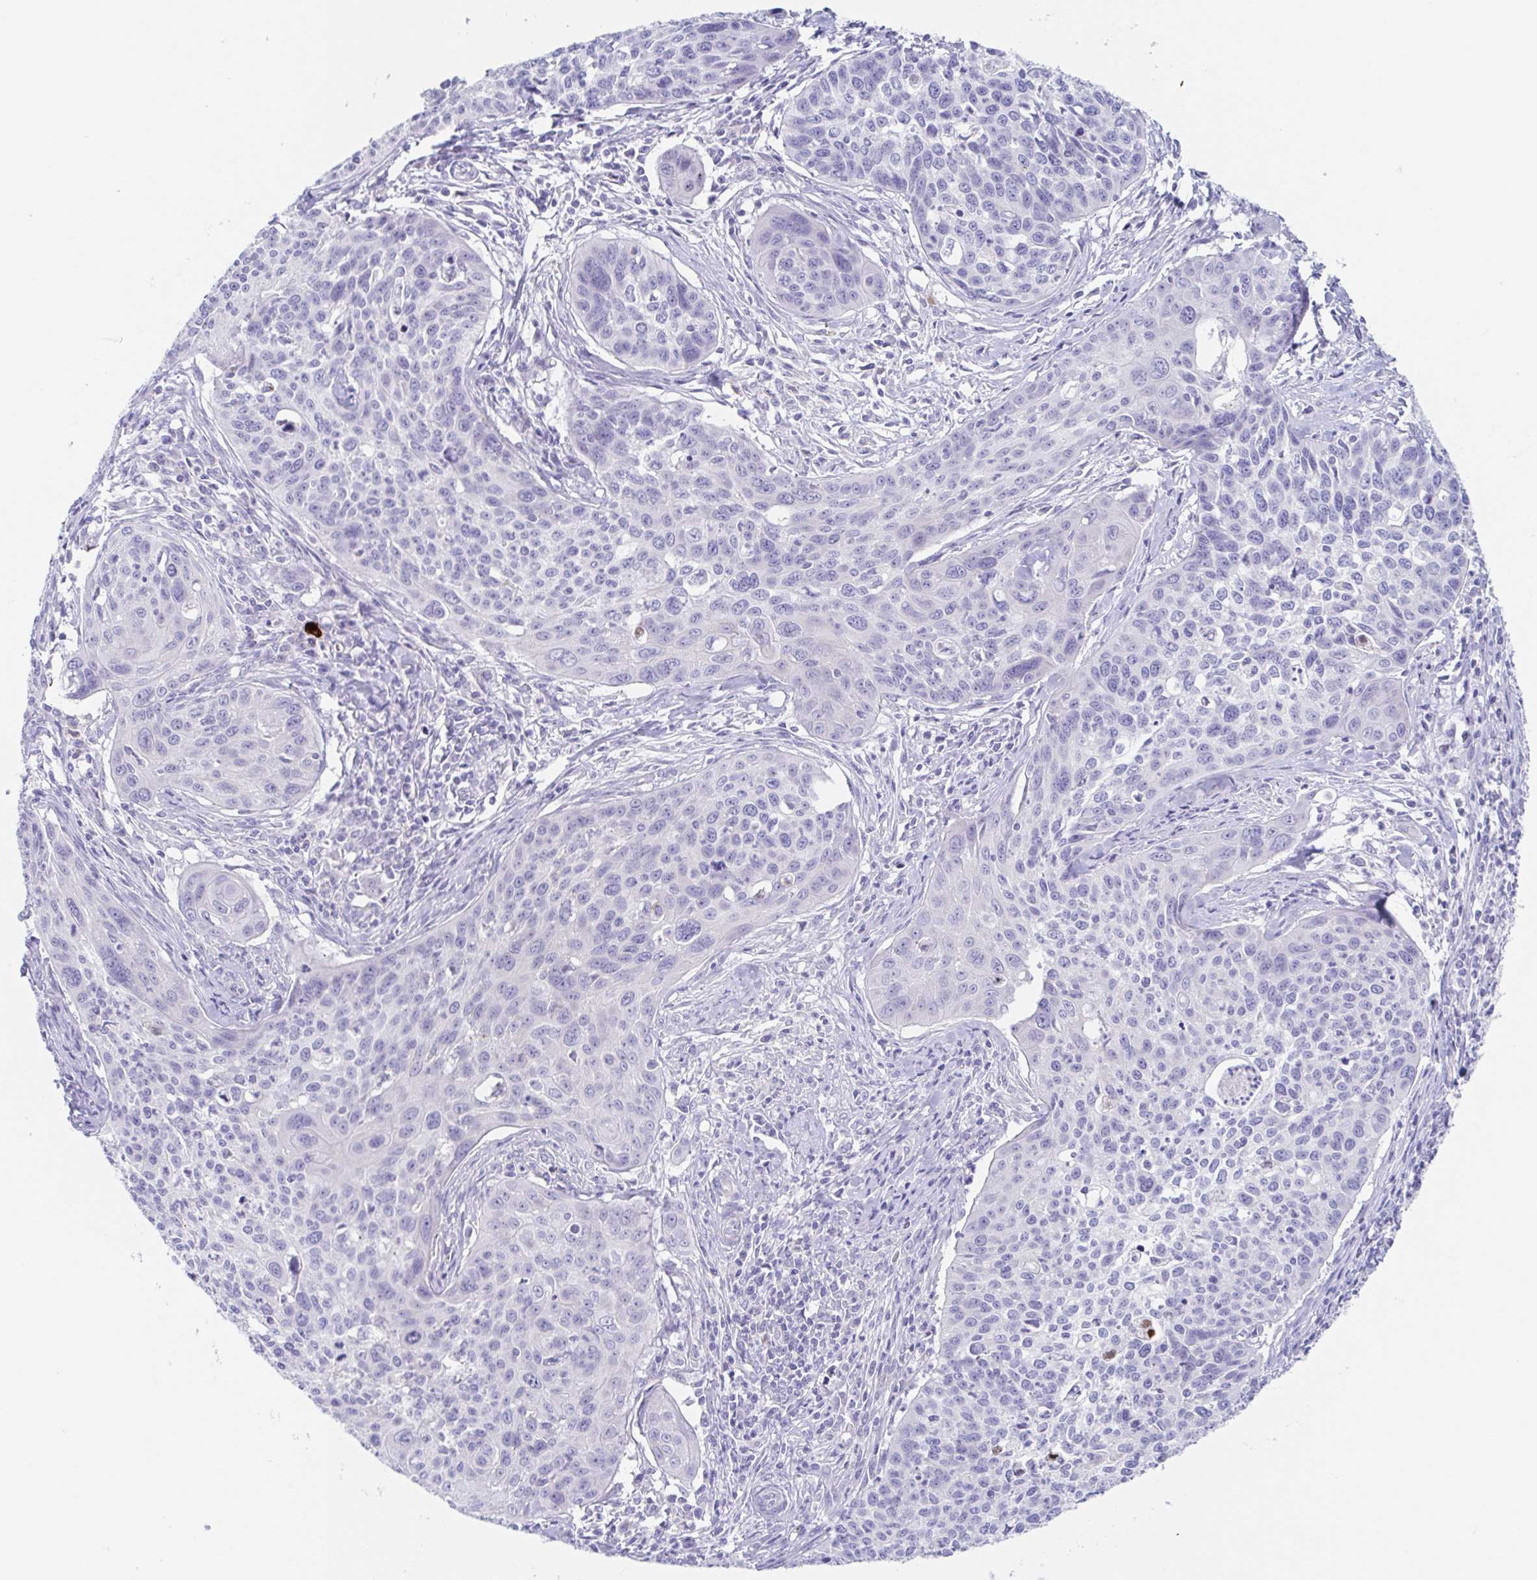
{"staining": {"intensity": "negative", "quantity": "none", "location": "none"}, "tissue": "cervical cancer", "cell_type": "Tumor cells", "image_type": "cancer", "snomed": [{"axis": "morphology", "description": "Squamous cell carcinoma, NOS"}, {"axis": "topography", "description": "Cervix"}], "caption": "The IHC histopathology image has no significant staining in tumor cells of cervical cancer tissue.", "gene": "HTR2A", "patient": {"sex": "female", "age": 31}}